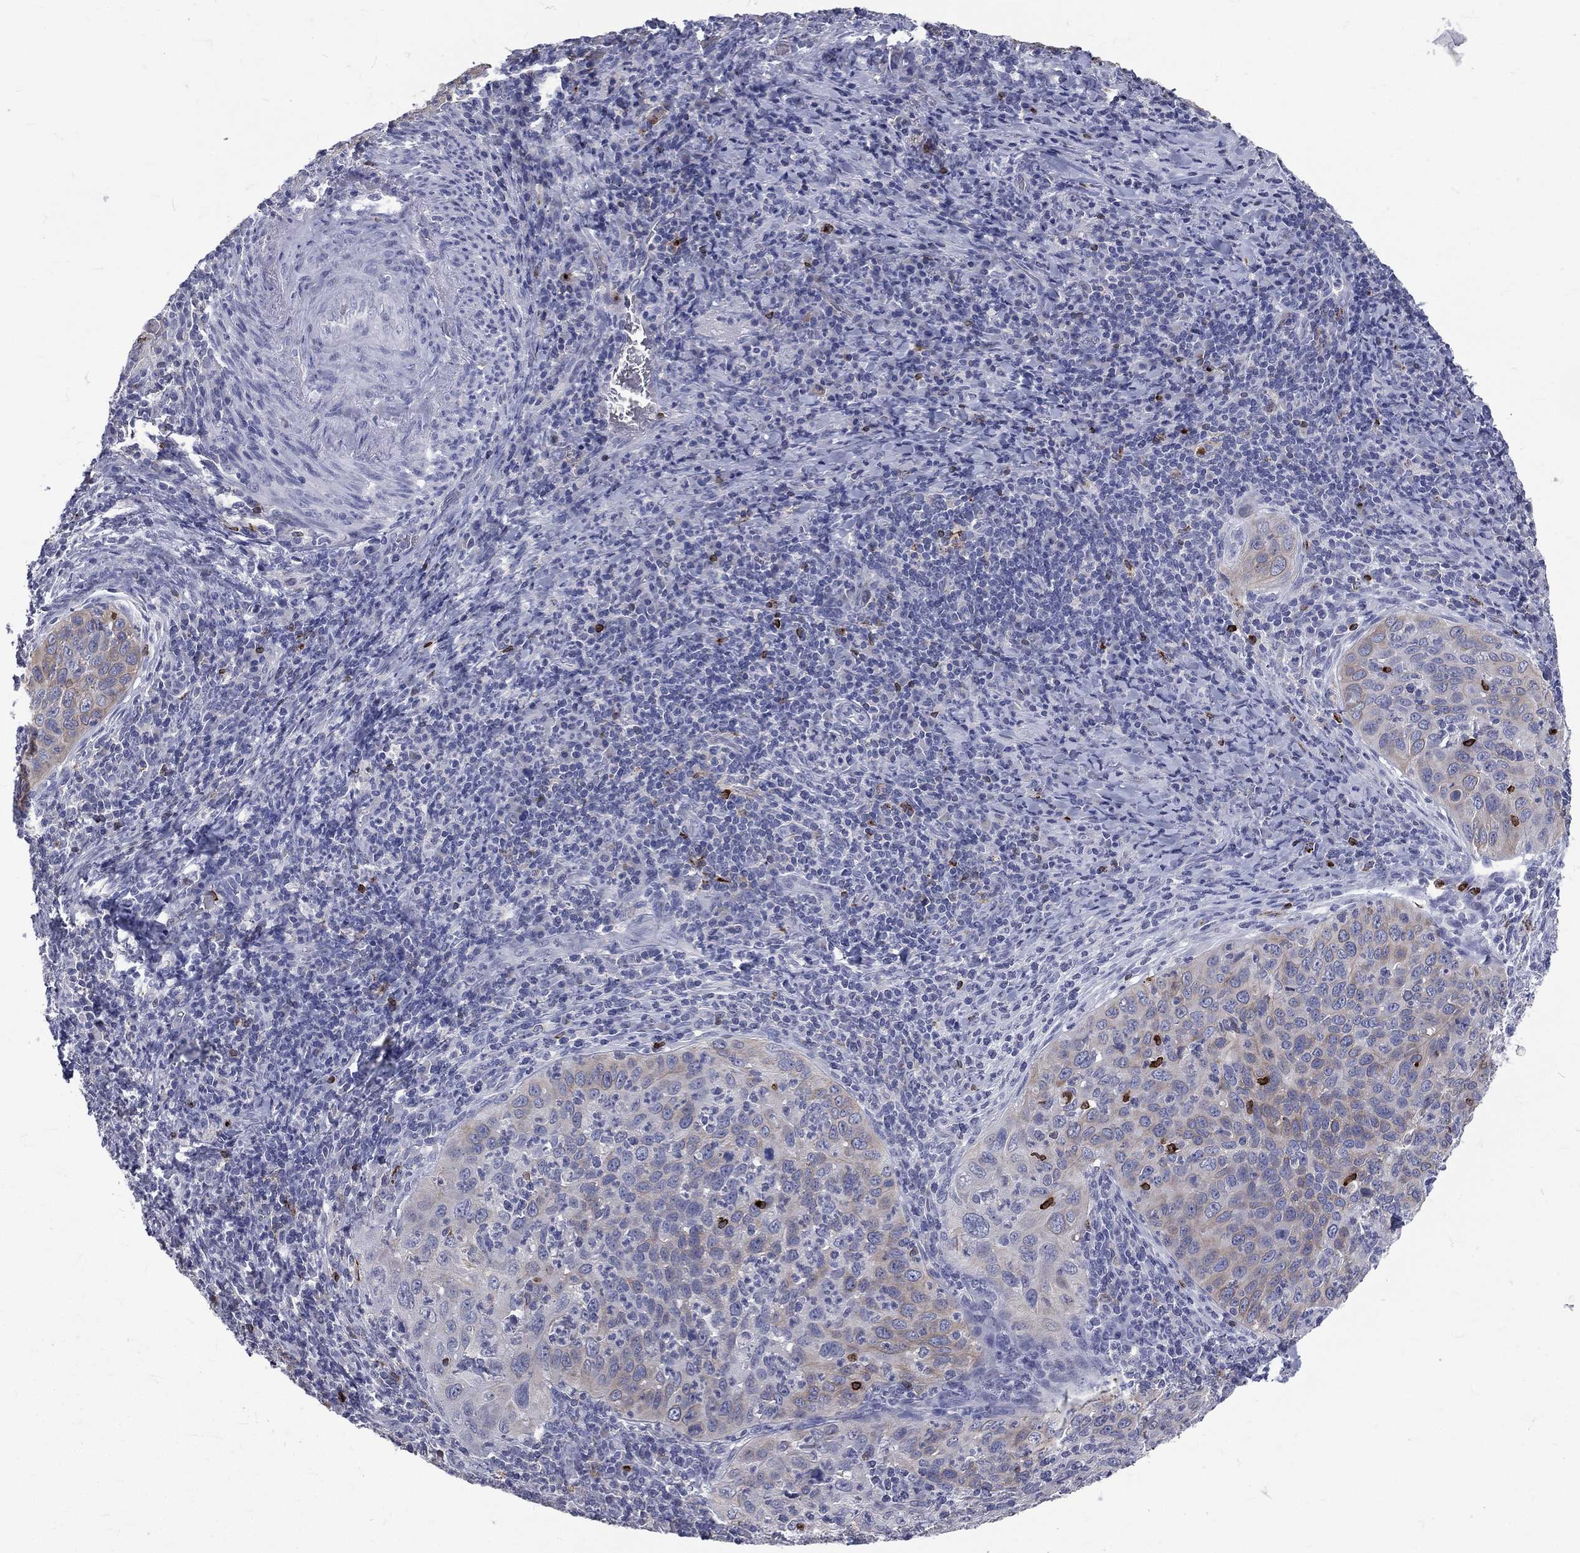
{"staining": {"intensity": "weak", "quantity": "<25%", "location": "cytoplasmic/membranous"}, "tissue": "cervical cancer", "cell_type": "Tumor cells", "image_type": "cancer", "snomed": [{"axis": "morphology", "description": "Squamous cell carcinoma, NOS"}, {"axis": "topography", "description": "Cervix"}], "caption": "Immunohistochemistry (IHC) image of neoplastic tissue: squamous cell carcinoma (cervical) stained with DAB reveals no significant protein positivity in tumor cells.", "gene": "CTSW", "patient": {"sex": "female", "age": 26}}